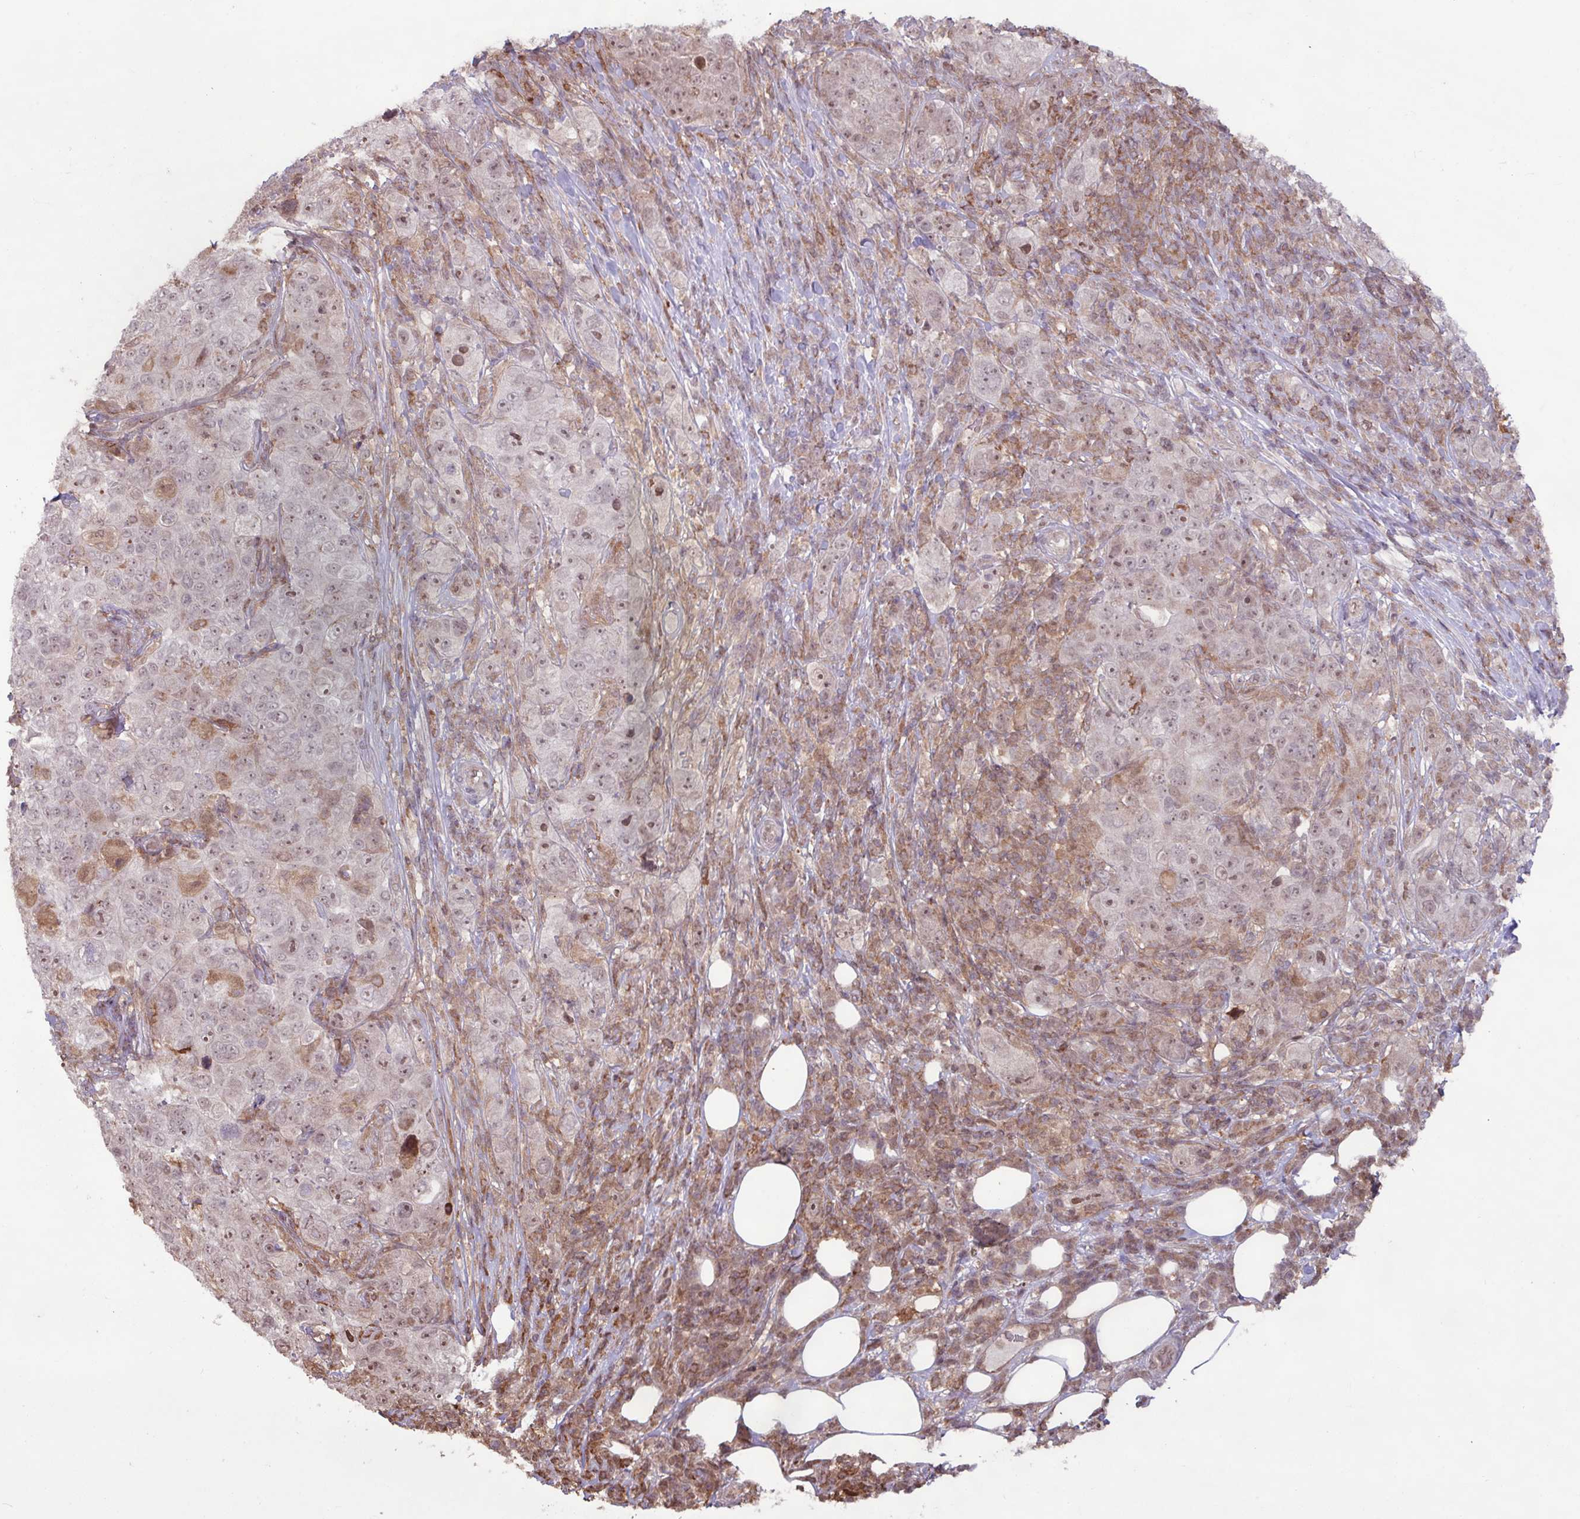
{"staining": {"intensity": "weak", "quantity": "25%-75%", "location": "nuclear"}, "tissue": "pancreatic cancer", "cell_type": "Tumor cells", "image_type": "cancer", "snomed": [{"axis": "morphology", "description": "Adenocarcinoma, NOS"}, {"axis": "topography", "description": "Pancreas"}], "caption": "A brown stain highlights weak nuclear staining of a protein in human pancreatic cancer tumor cells.", "gene": "GON7", "patient": {"sex": "male", "age": 68}}